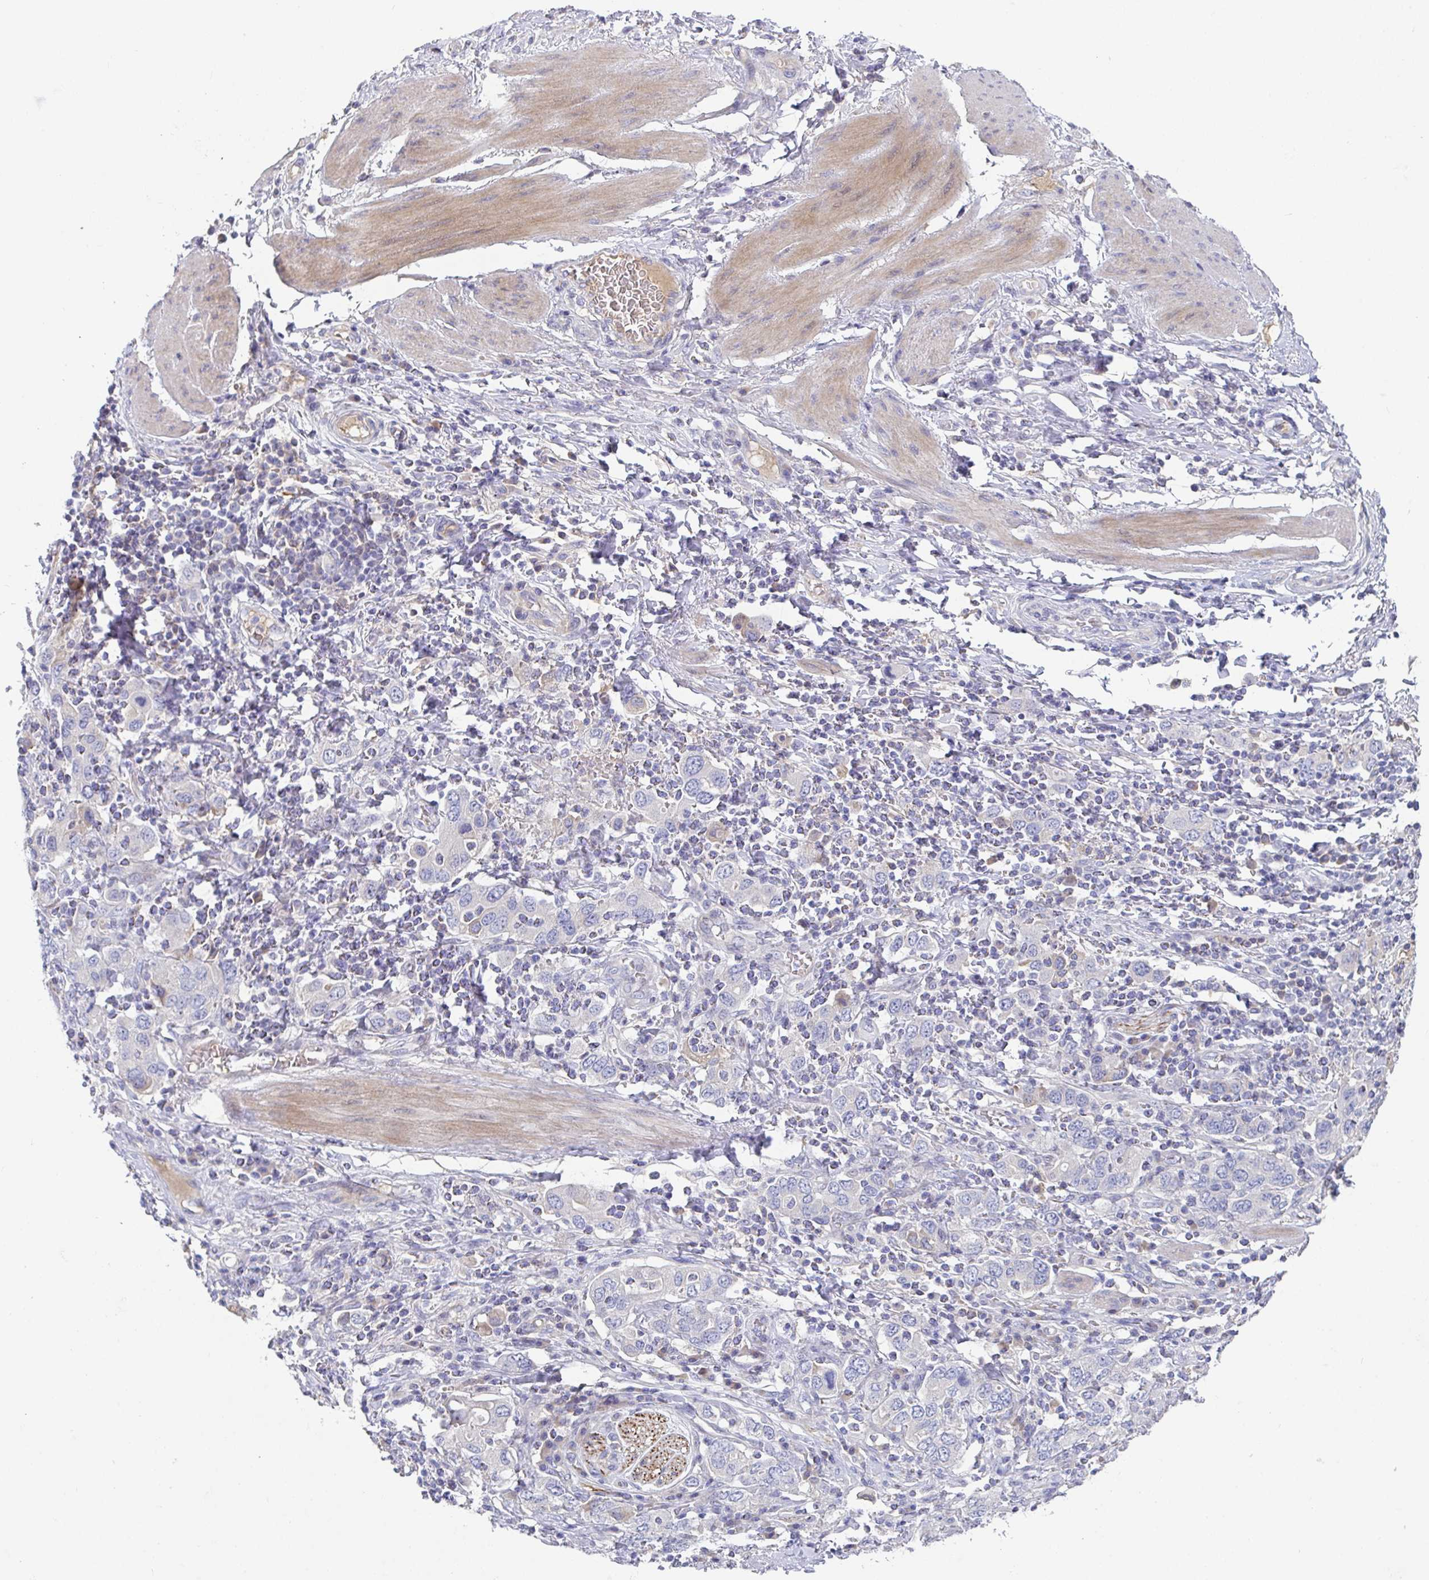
{"staining": {"intensity": "negative", "quantity": "none", "location": "none"}, "tissue": "stomach cancer", "cell_type": "Tumor cells", "image_type": "cancer", "snomed": [{"axis": "morphology", "description": "Adenocarcinoma, NOS"}, {"axis": "topography", "description": "Stomach, upper"}, {"axis": "topography", "description": "Stomach"}], "caption": "IHC image of neoplastic tissue: human stomach cancer (adenocarcinoma) stained with DAB exhibits no significant protein staining in tumor cells. The staining is performed using DAB (3,3'-diaminobenzidine) brown chromogen with nuclei counter-stained in using hematoxylin.", "gene": "ANO5", "patient": {"sex": "male", "age": 62}}